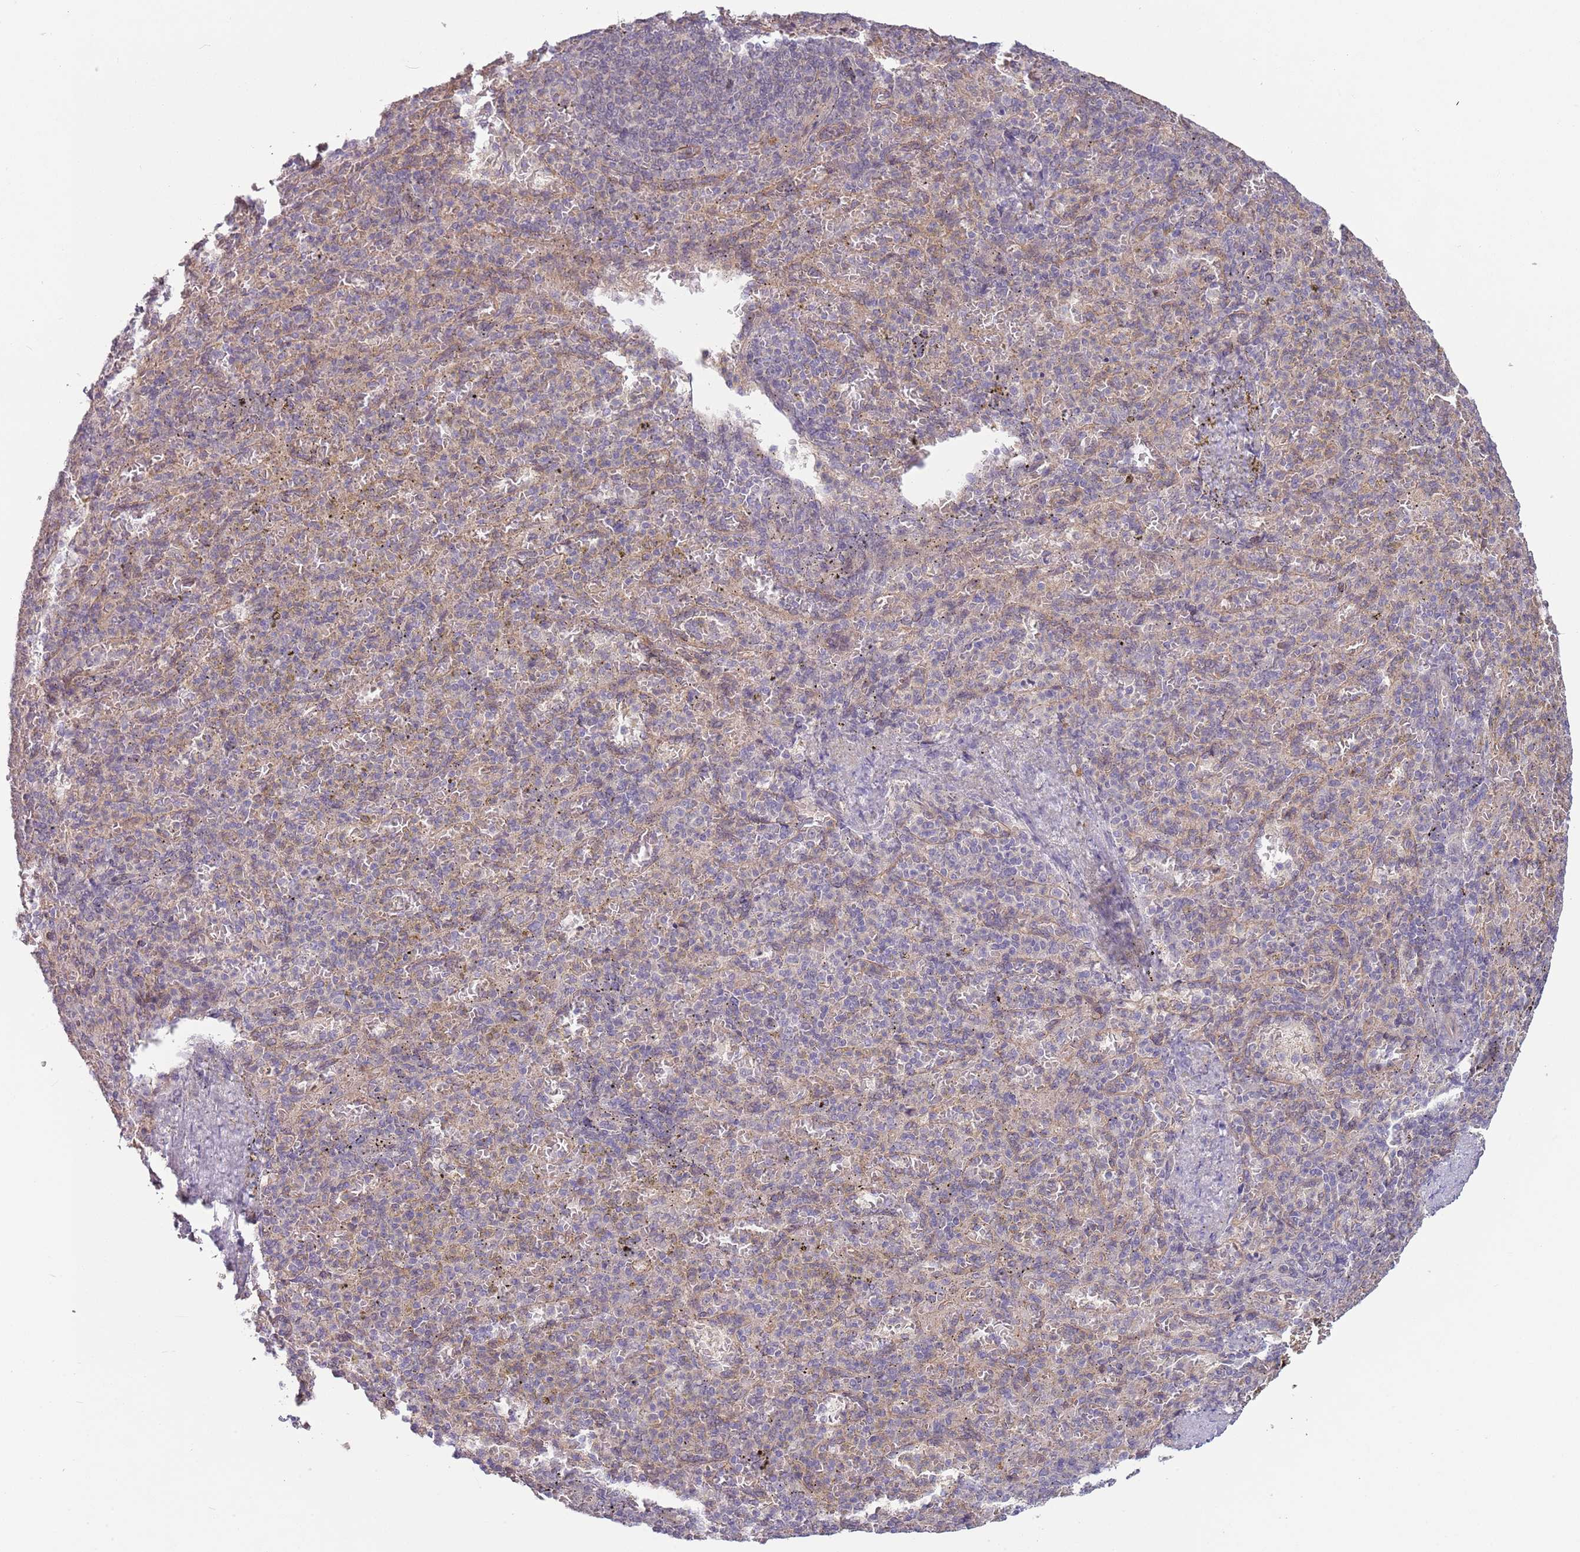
{"staining": {"intensity": "negative", "quantity": "none", "location": "none"}, "tissue": "spleen", "cell_type": "Cells in red pulp", "image_type": "normal", "snomed": [{"axis": "morphology", "description": "Normal tissue, NOS"}, {"axis": "topography", "description": "Spleen"}], "caption": "Immunohistochemistry photomicrograph of normal spleen: spleen stained with DAB exhibits no significant protein positivity in cells in red pulp.", "gene": "SAV1", "patient": {"sex": "female", "age": 74}}